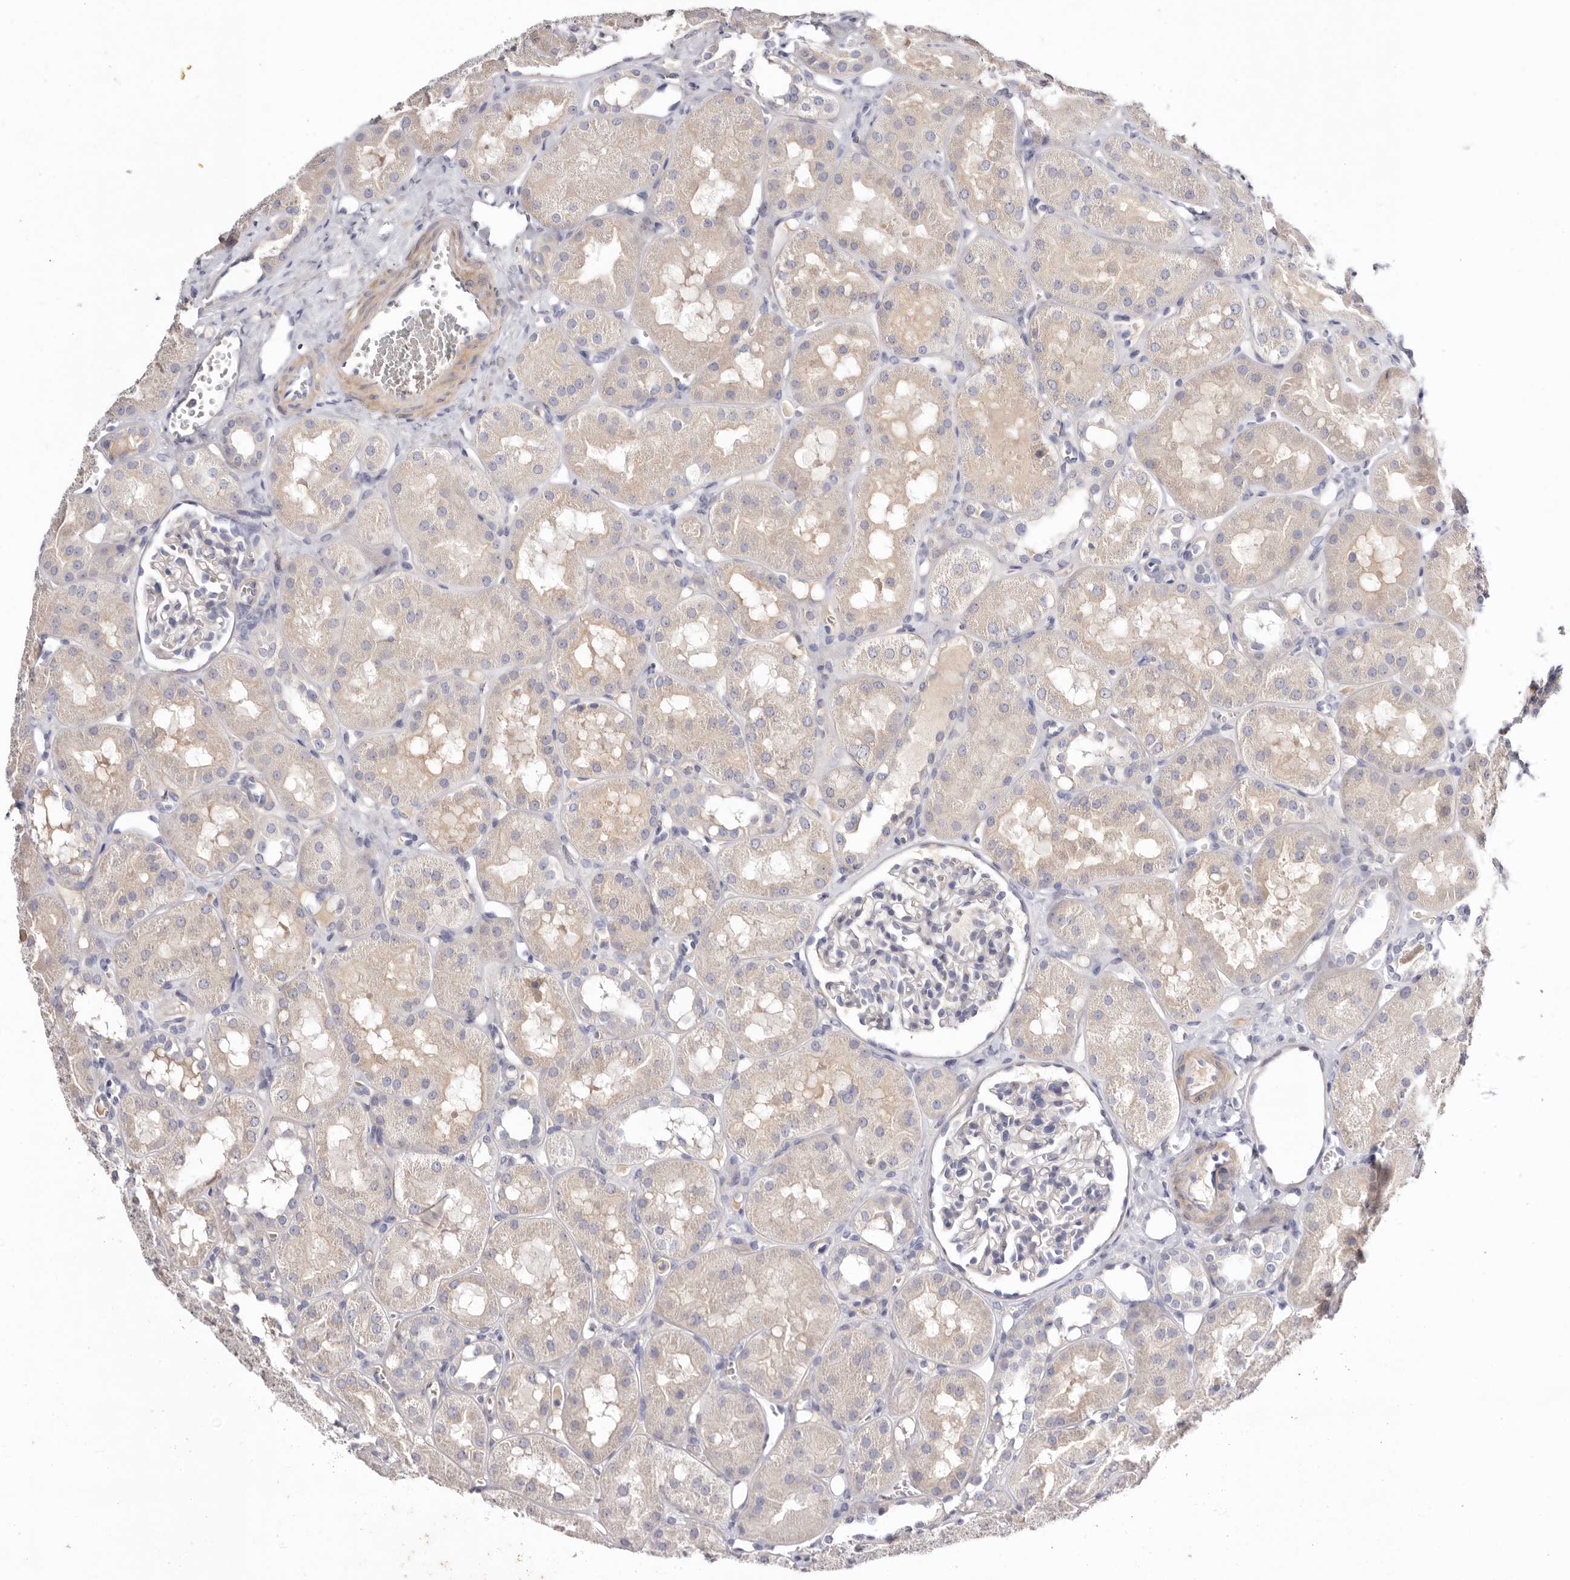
{"staining": {"intensity": "negative", "quantity": "none", "location": "none"}, "tissue": "kidney", "cell_type": "Cells in glomeruli", "image_type": "normal", "snomed": [{"axis": "morphology", "description": "Normal tissue, NOS"}, {"axis": "topography", "description": "Kidney"}], "caption": "This image is of unremarkable kidney stained with IHC to label a protein in brown with the nuclei are counter-stained blue. There is no positivity in cells in glomeruli.", "gene": "S1PR5", "patient": {"sex": "male", "age": 16}}